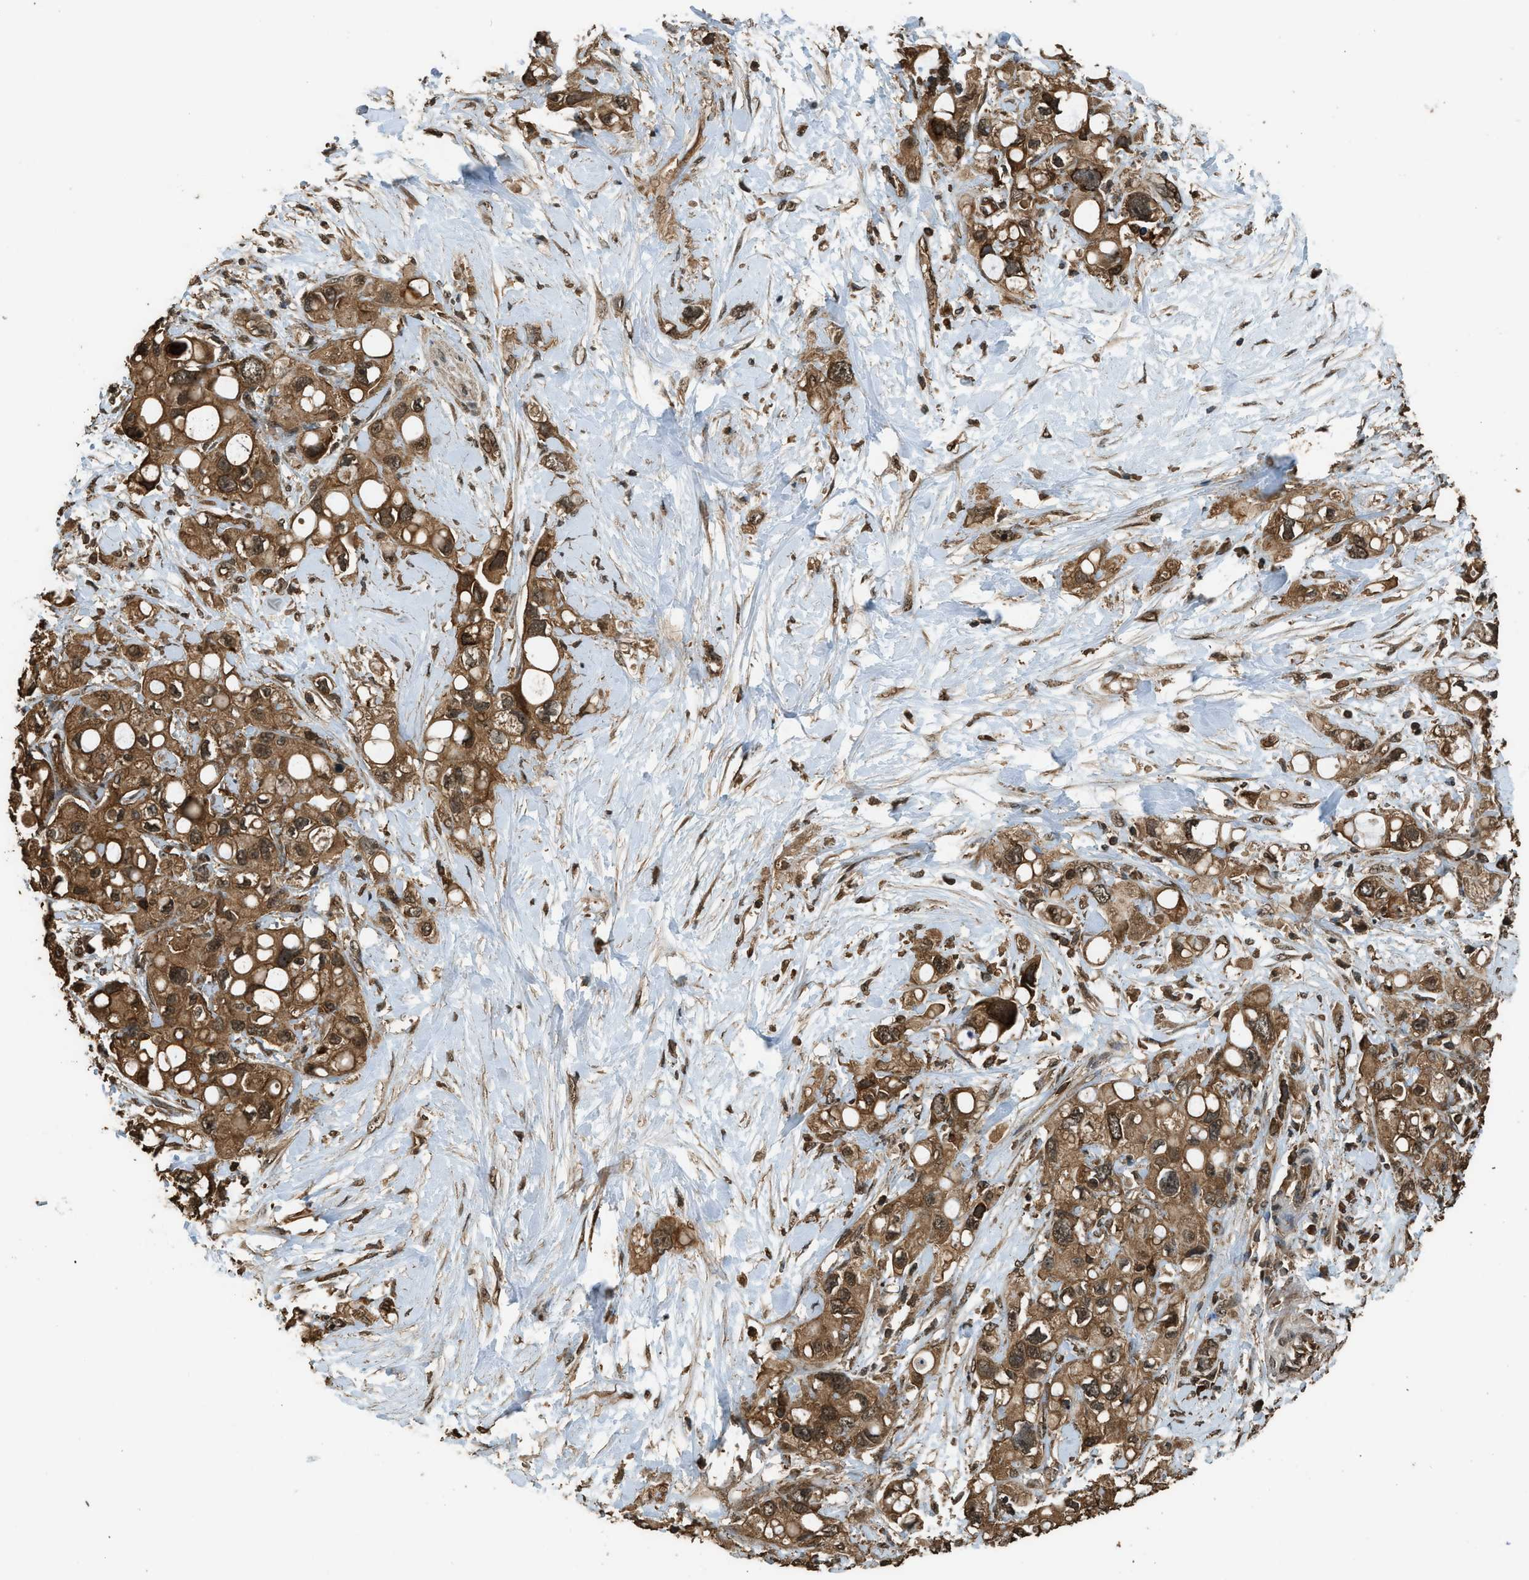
{"staining": {"intensity": "strong", "quantity": ">75%", "location": "cytoplasmic/membranous,nuclear"}, "tissue": "pancreatic cancer", "cell_type": "Tumor cells", "image_type": "cancer", "snomed": [{"axis": "morphology", "description": "Adenocarcinoma, NOS"}, {"axis": "topography", "description": "Pancreas"}], "caption": "Pancreatic cancer (adenocarcinoma) stained with DAB IHC displays high levels of strong cytoplasmic/membranous and nuclear staining in about >75% of tumor cells. (DAB = brown stain, brightfield microscopy at high magnification).", "gene": "MYBL2", "patient": {"sex": "female", "age": 56}}